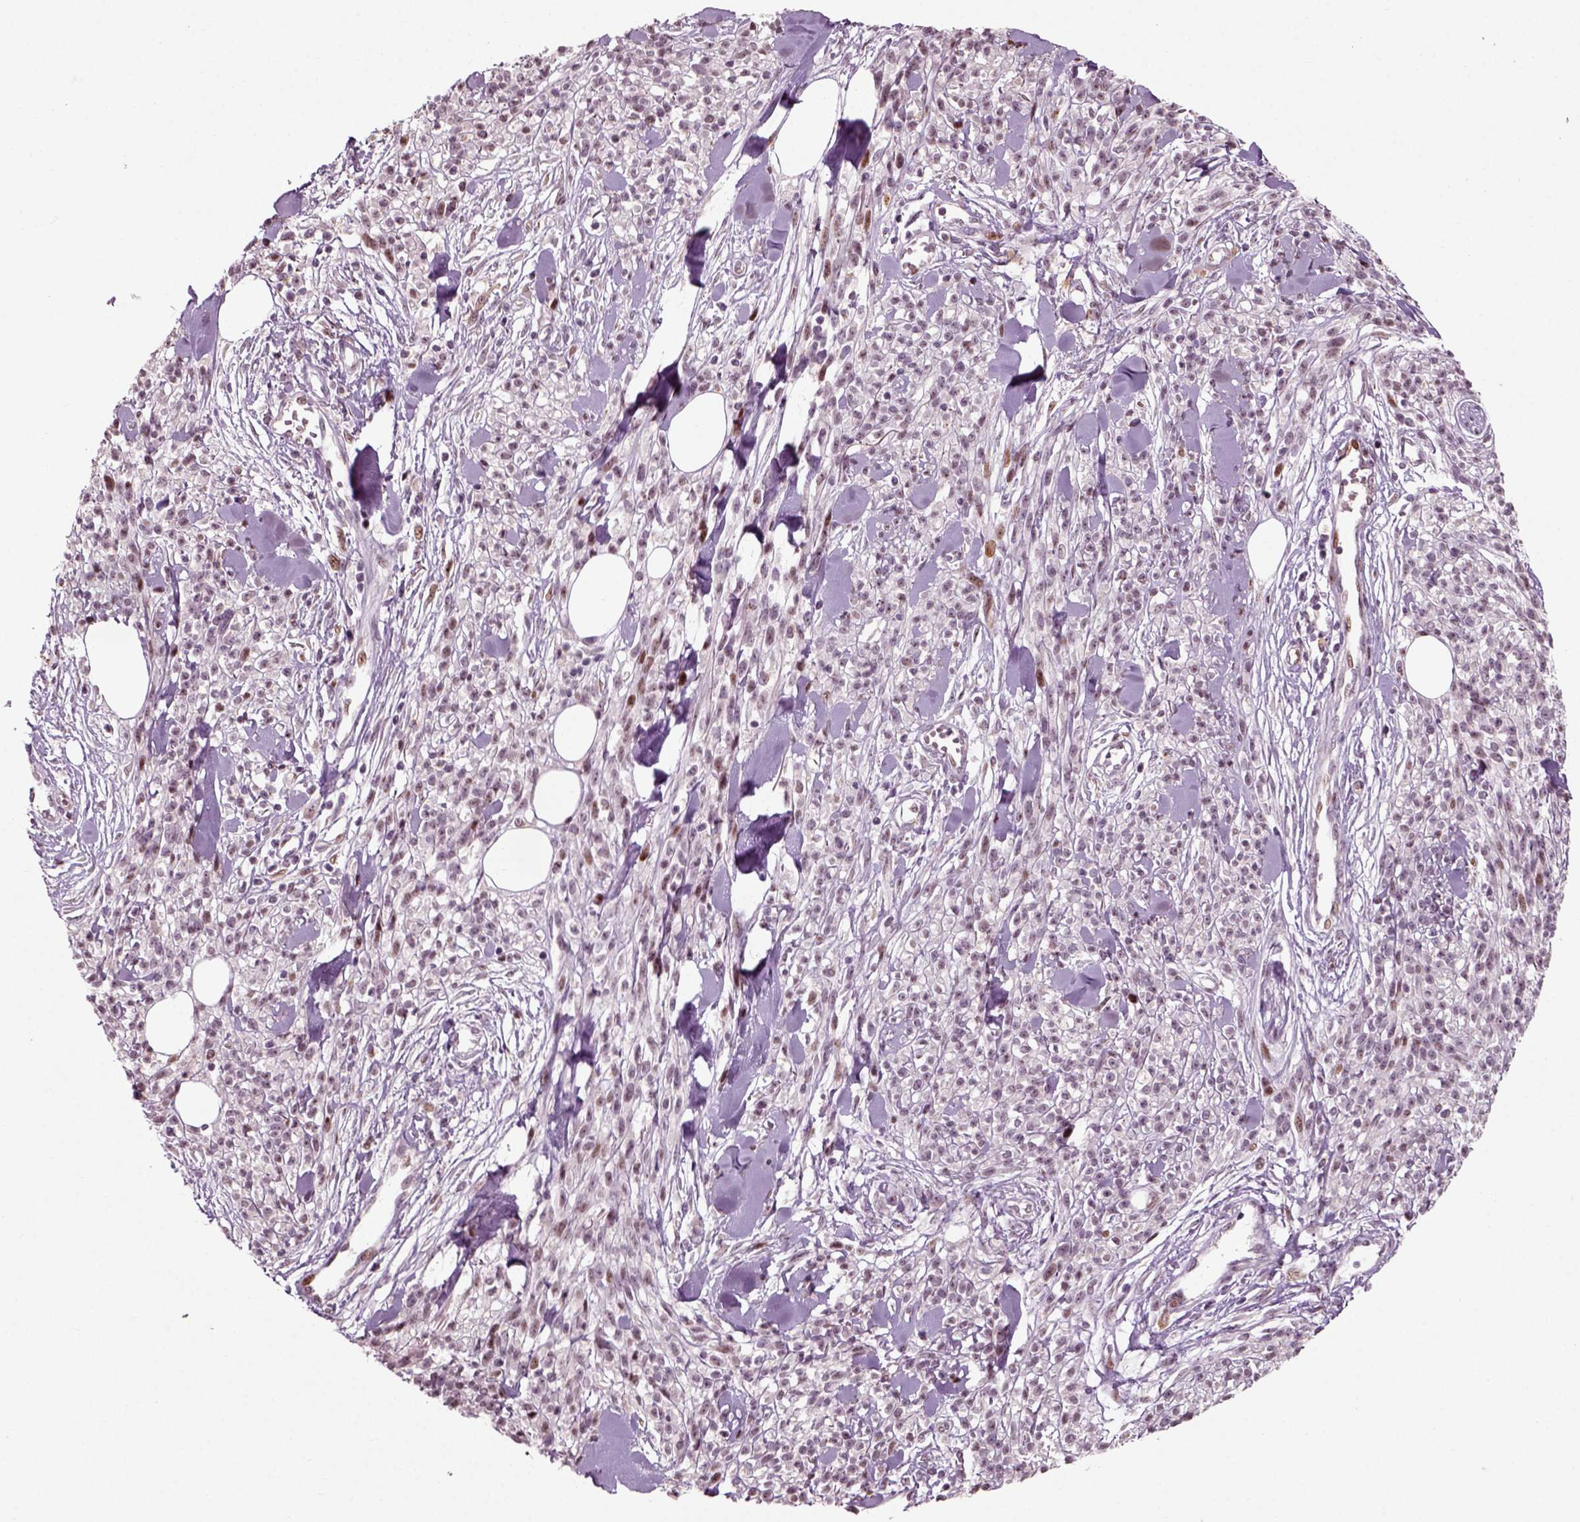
{"staining": {"intensity": "moderate", "quantity": "<25%", "location": "nuclear"}, "tissue": "melanoma", "cell_type": "Tumor cells", "image_type": "cancer", "snomed": [{"axis": "morphology", "description": "Malignant melanoma, NOS"}, {"axis": "topography", "description": "Skin"}, {"axis": "topography", "description": "Skin of trunk"}], "caption": "Human malignant melanoma stained with a brown dye reveals moderate nuclear positive expression in approximately <25% of tumor cells.", "gene": "CDC14A", "patient": {"sex": "male", "age": 74}}